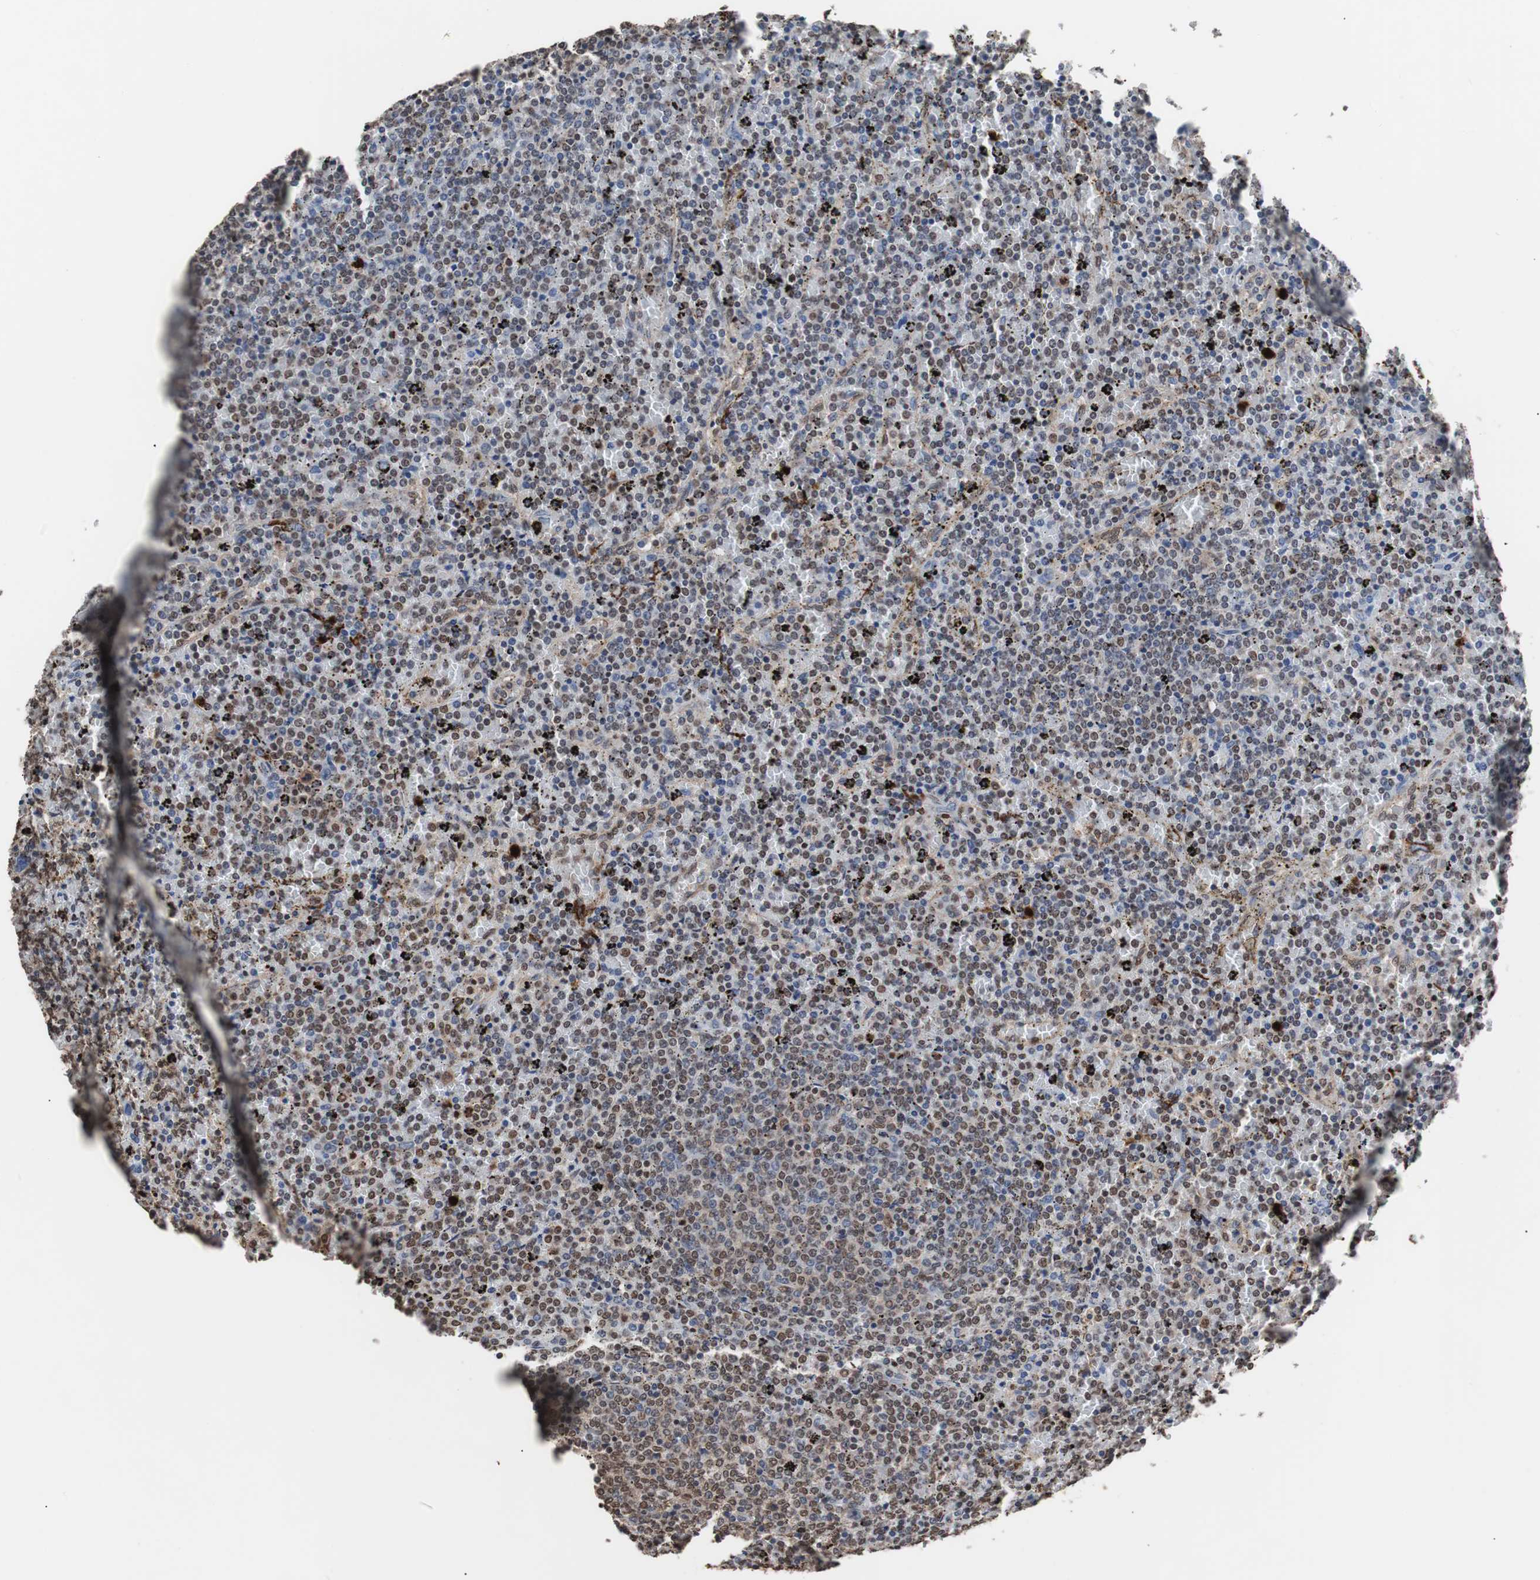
{"staining": {"intensity": "moderate", "quantity": "25%-75%", "location": "nuclear"}, "tissue": "lymphoma", "cell_type": "Tumor cells", "image_type": "cancer", "snomed": [{"axis": "morphology", "description": "Malignant lymphoma, non-Hodgkin's type, Low grade"}, {"axis": "topography", "description": "Spleen"}], "caption": "Lymphoma stained for a protein shows moderate nuclear positivity in tumor cells.", "gene": "MED27", "patient": {"sex": "female", "age": 77}}